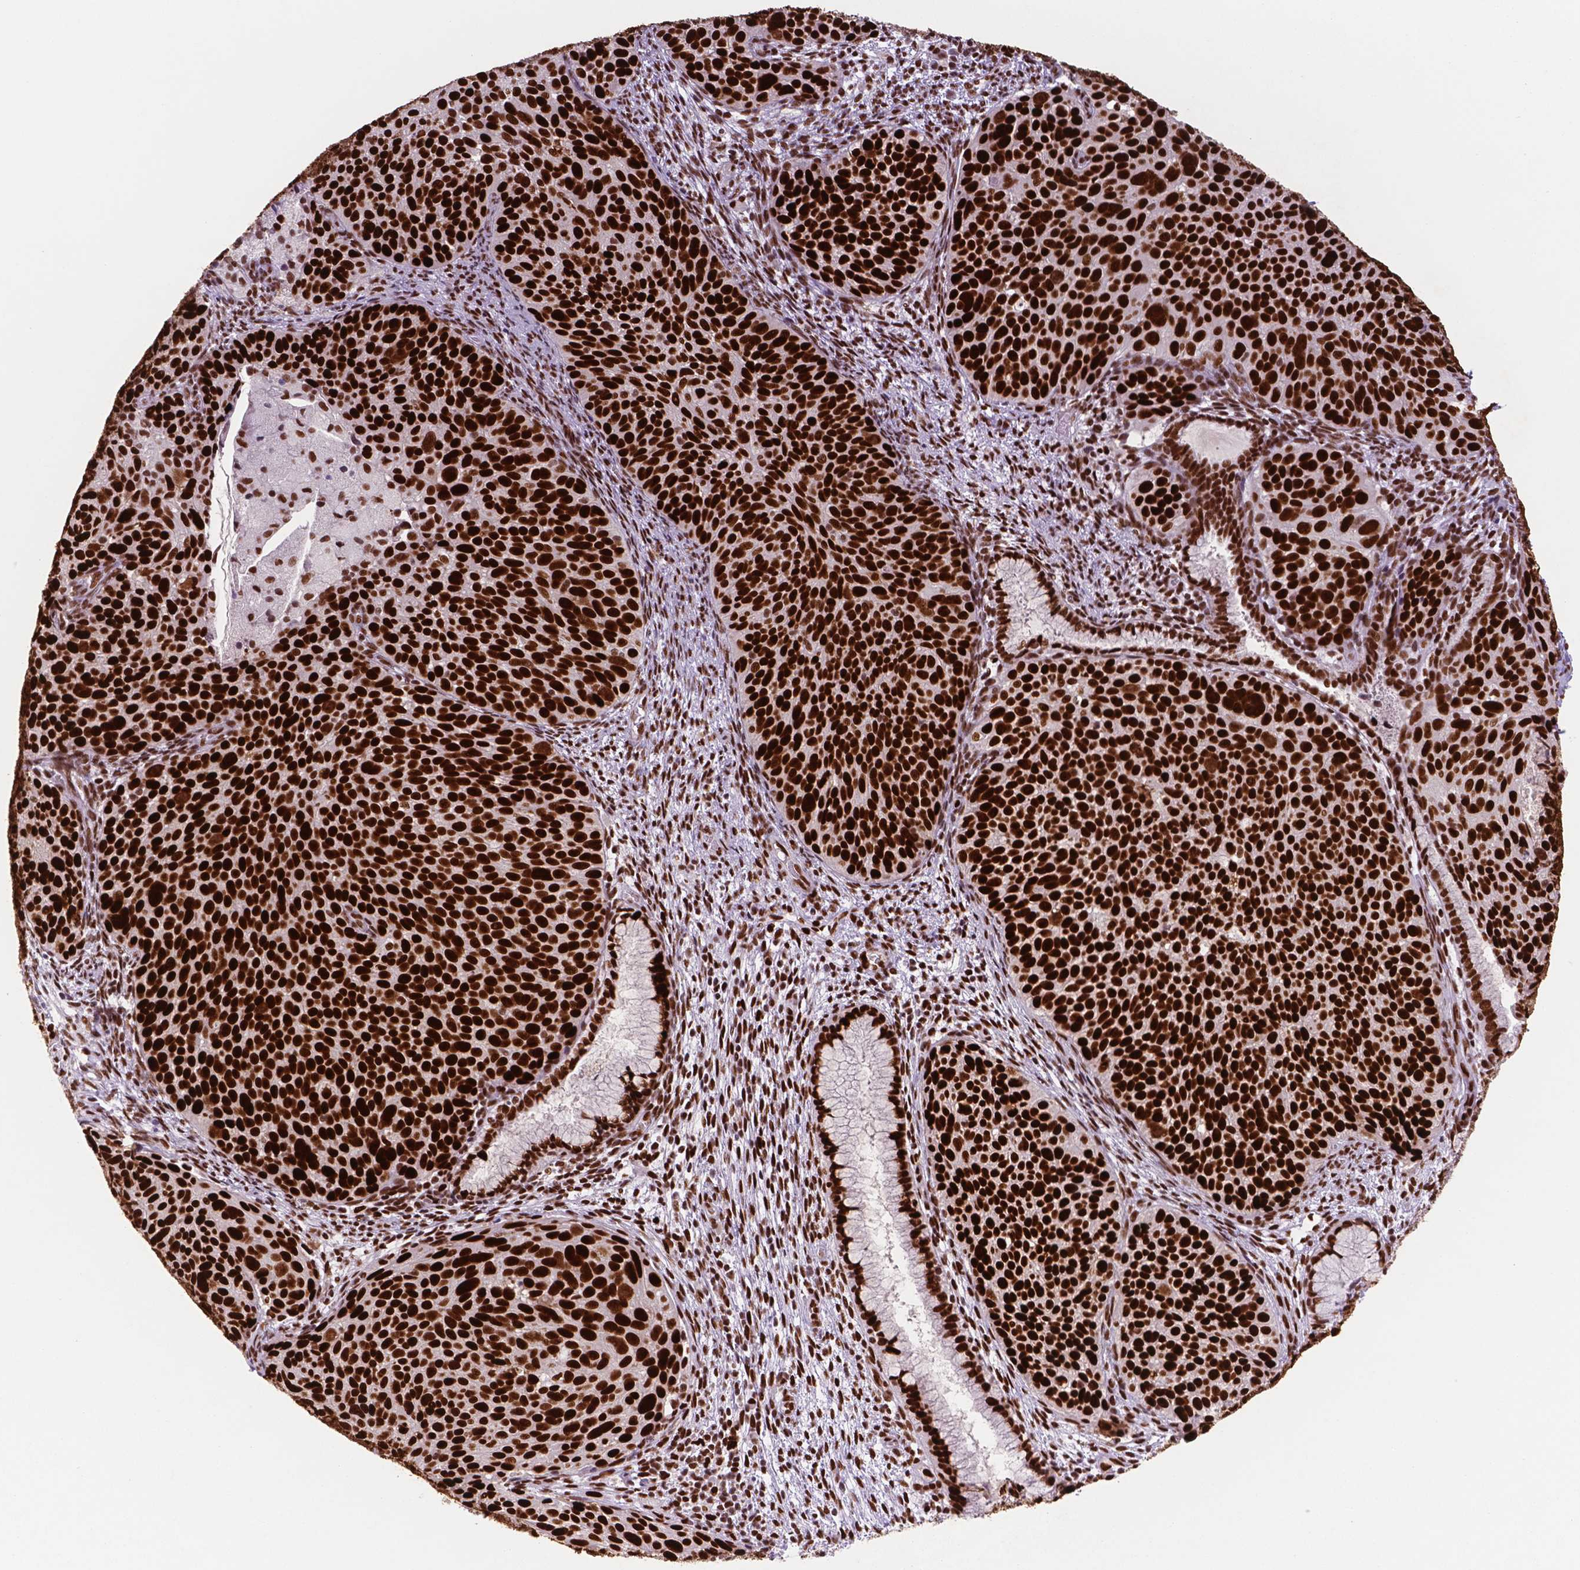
{"staining": {"intensity": "strong", "quantity": ">75%", "location": "nuclear"}, "tissue": "cervical cancer", "cell_type": "Tumor cells", "image_type": "cancer", "snomed": [{"axis": "morphology", "description": "Squamous cell carcinoma, NOS"}, {"axis": "topography", "description": "Cervix"}], "caption": "Cervical cancer stained with a protein marker shows strong staining in tumor cells.", "gene": "MSH6", "patient": {"sex": "female", "age": 39}}